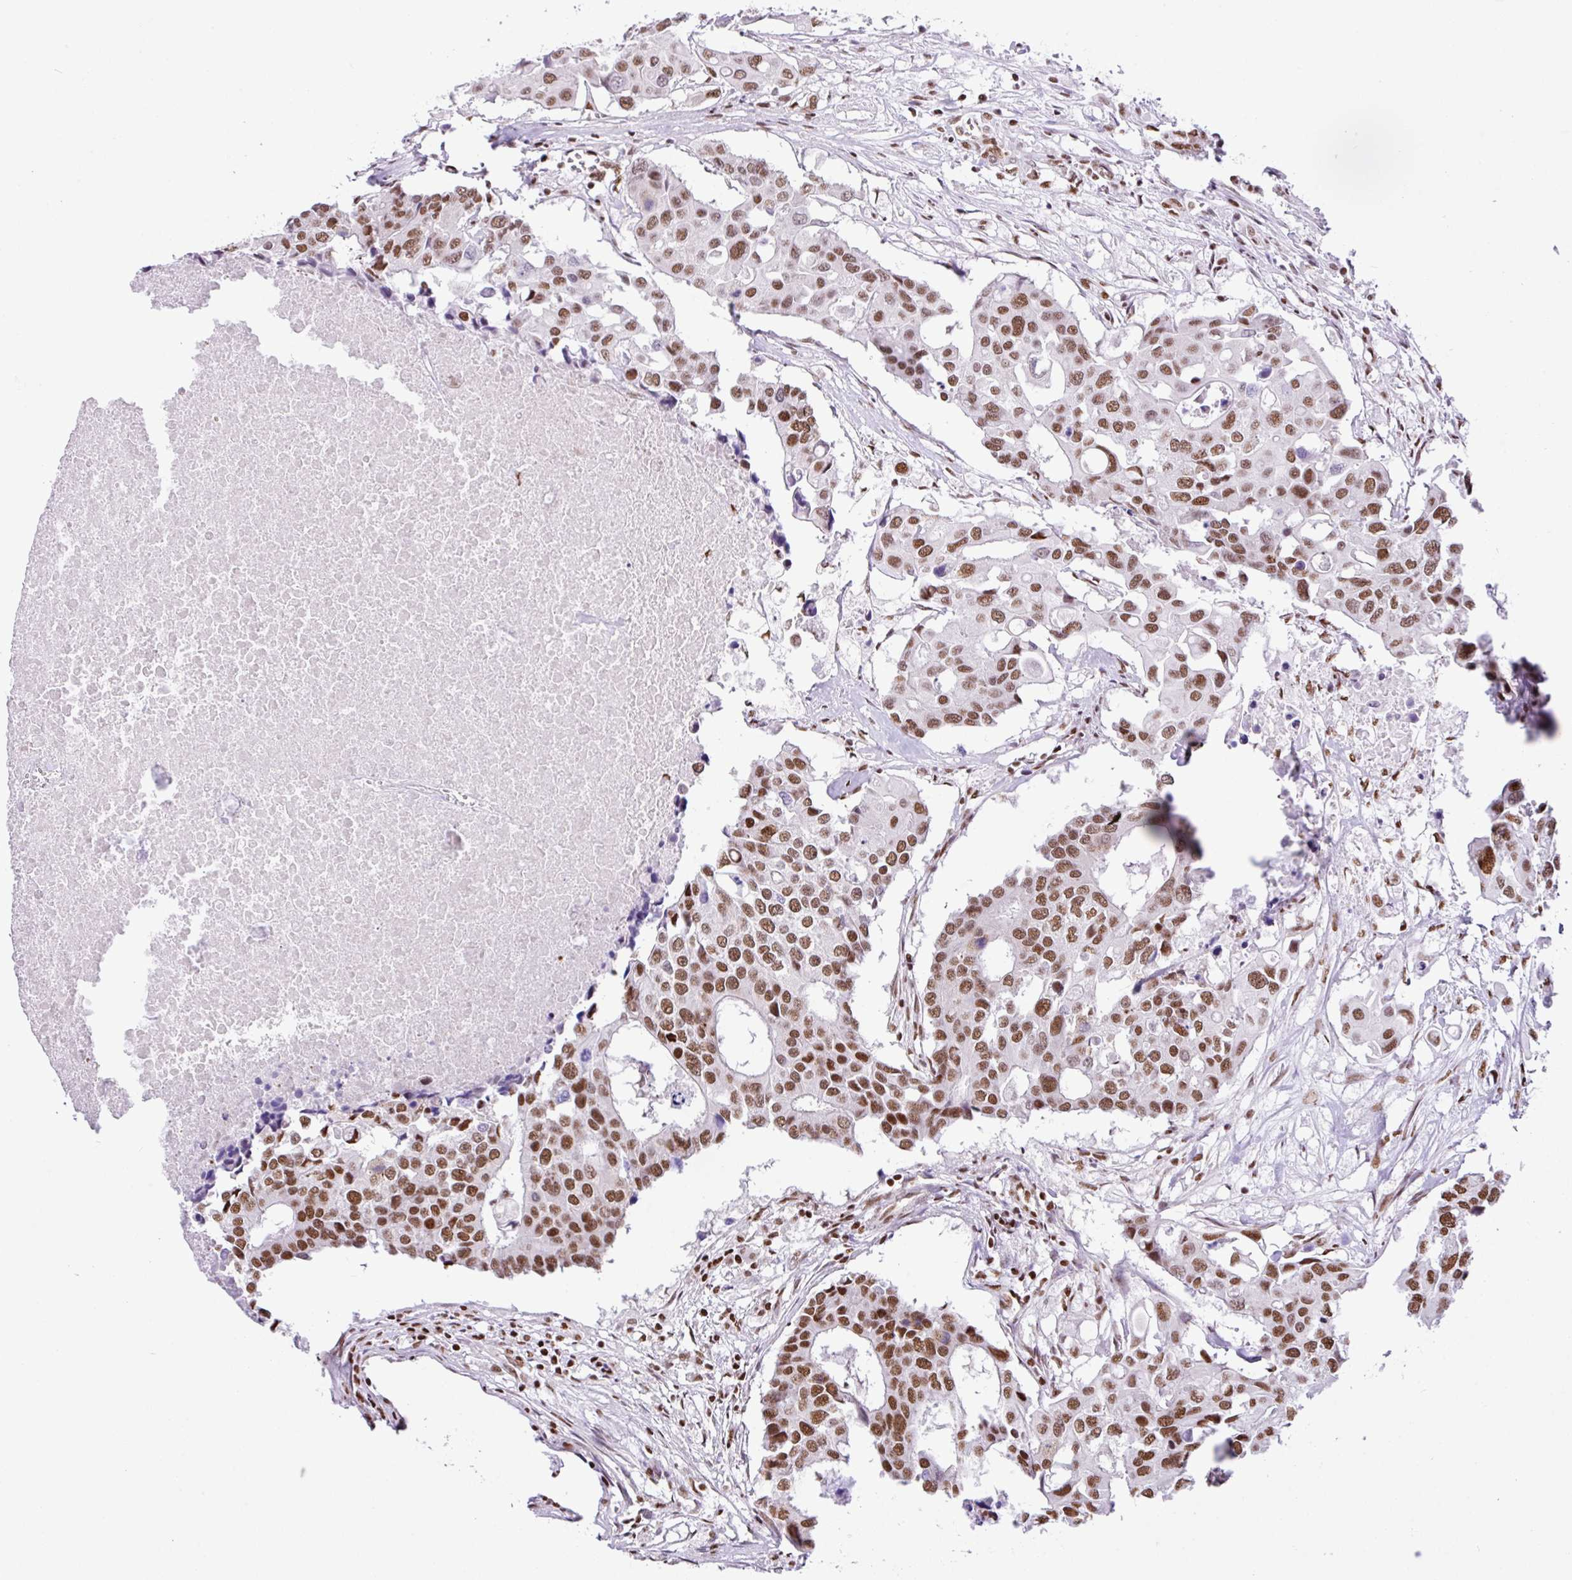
{"staining": {"intensity": "moderate", "quantity": "25%-75%", "location": "nuclear"}, "tissue": "colorectal cancer", "cell_type": "Tumor cells", "image_type": "cancer", "snomed": [{"axis": "morphology", "description": "Adenocarcinoma, NOS"}, {"axis": "topography", "description": "Colon"}], "caption": "Colorectal cancer (adenocarcinoma) stained with a brown dye exhibits moderate nuclear positive expression in about 25%-75% of tumor cells.", "gene": "RARG", "patient": {"sex": "male", "age": 77}}